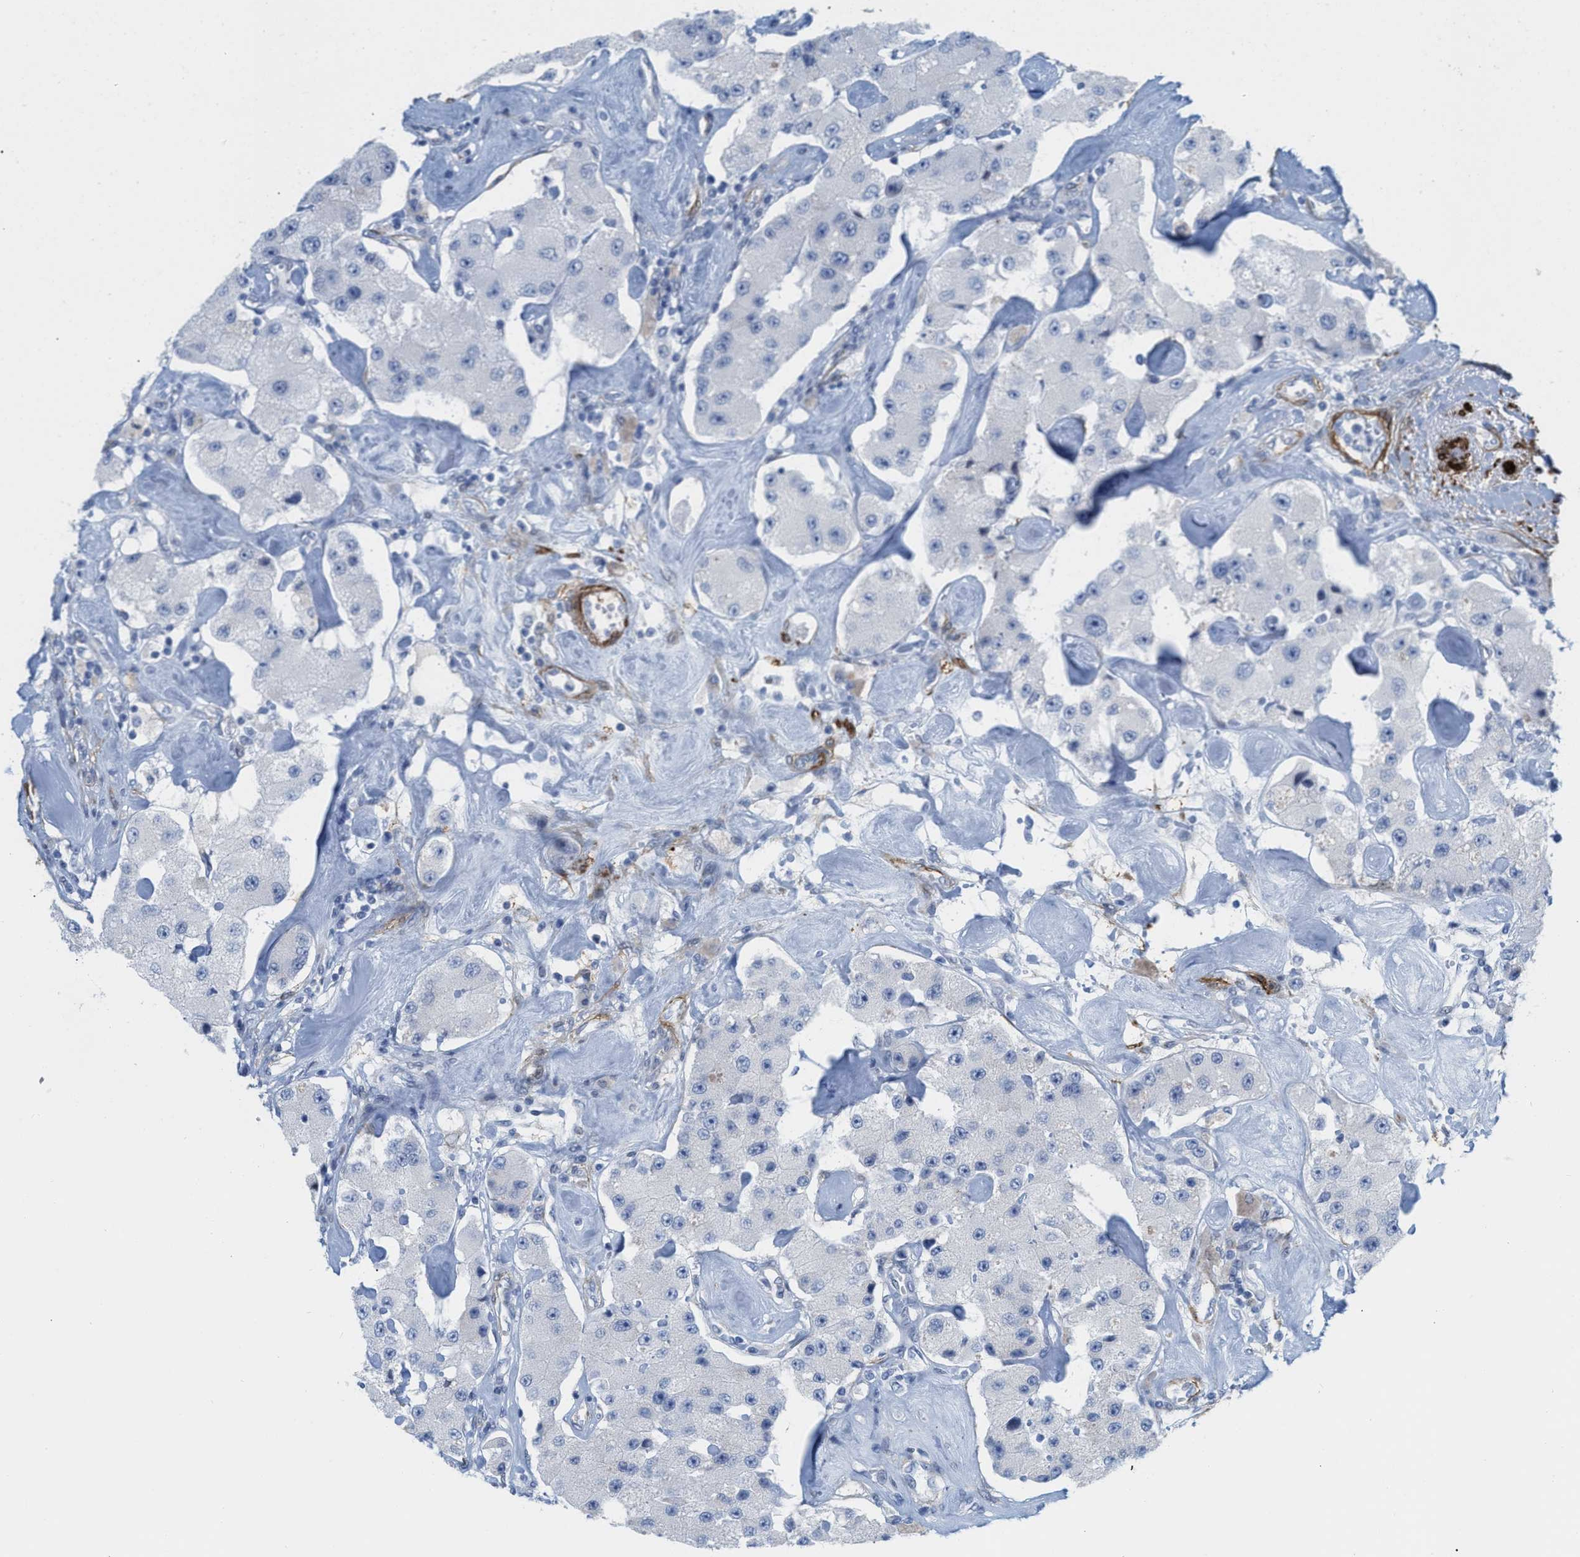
{"staining": {"intensity": "negative", "quantity": "none", "location": "none"}, "tissue": "carcinoid", "cell_type": "Tumor cells", "image_type": "cancer", "snomed": [{"axis": "morphology", "description": "Carcinoid, malignant, NOS"}, {"axis": "topography", "description": "Pancreas"}], "caption": "Immunohistochemistry (IHC) of human malignant carcinoid displays no expression in tumor cells.", "gene": "TAGLN", "patient": {"sex": "male", "age": 41}}